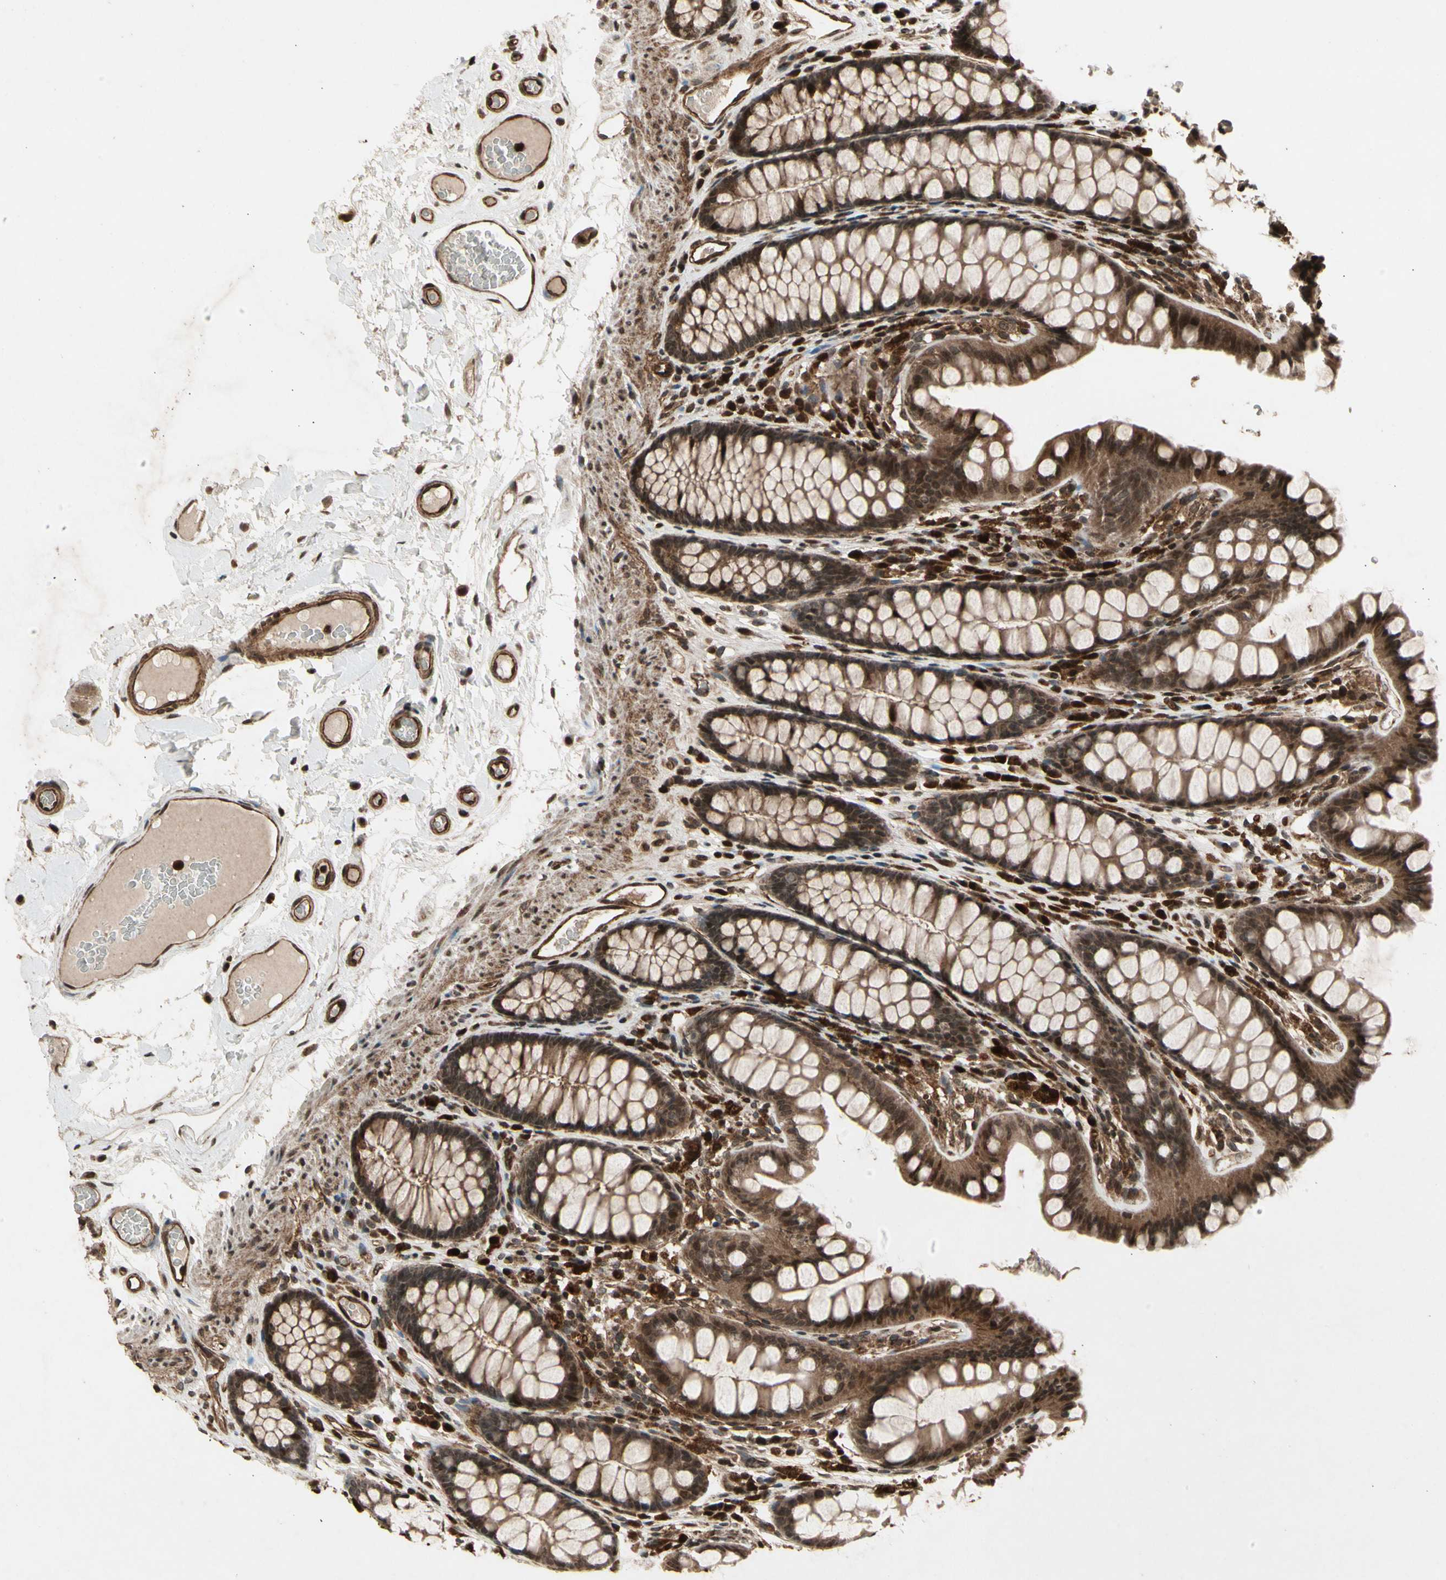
{"staining": {"intensity": "moderate", "quantity": ">75%", "location": "cytoplasmic/membranous"}, "tissue": "colon", "cell_type": "Endothelial cells", "image_type": "normal", "snomed": [{"axis": "morphology", "description": "Normal tissue, NOS"}, {"axis": "topography", "description": "Colon"}], "caption": "Protein staining of unremarkable colon shows moderate cytoplasmic/membranous staining in about >75% of endothelial cells.", "gene": "GLRX", "patient": {"sex": "female", "age": 55}}